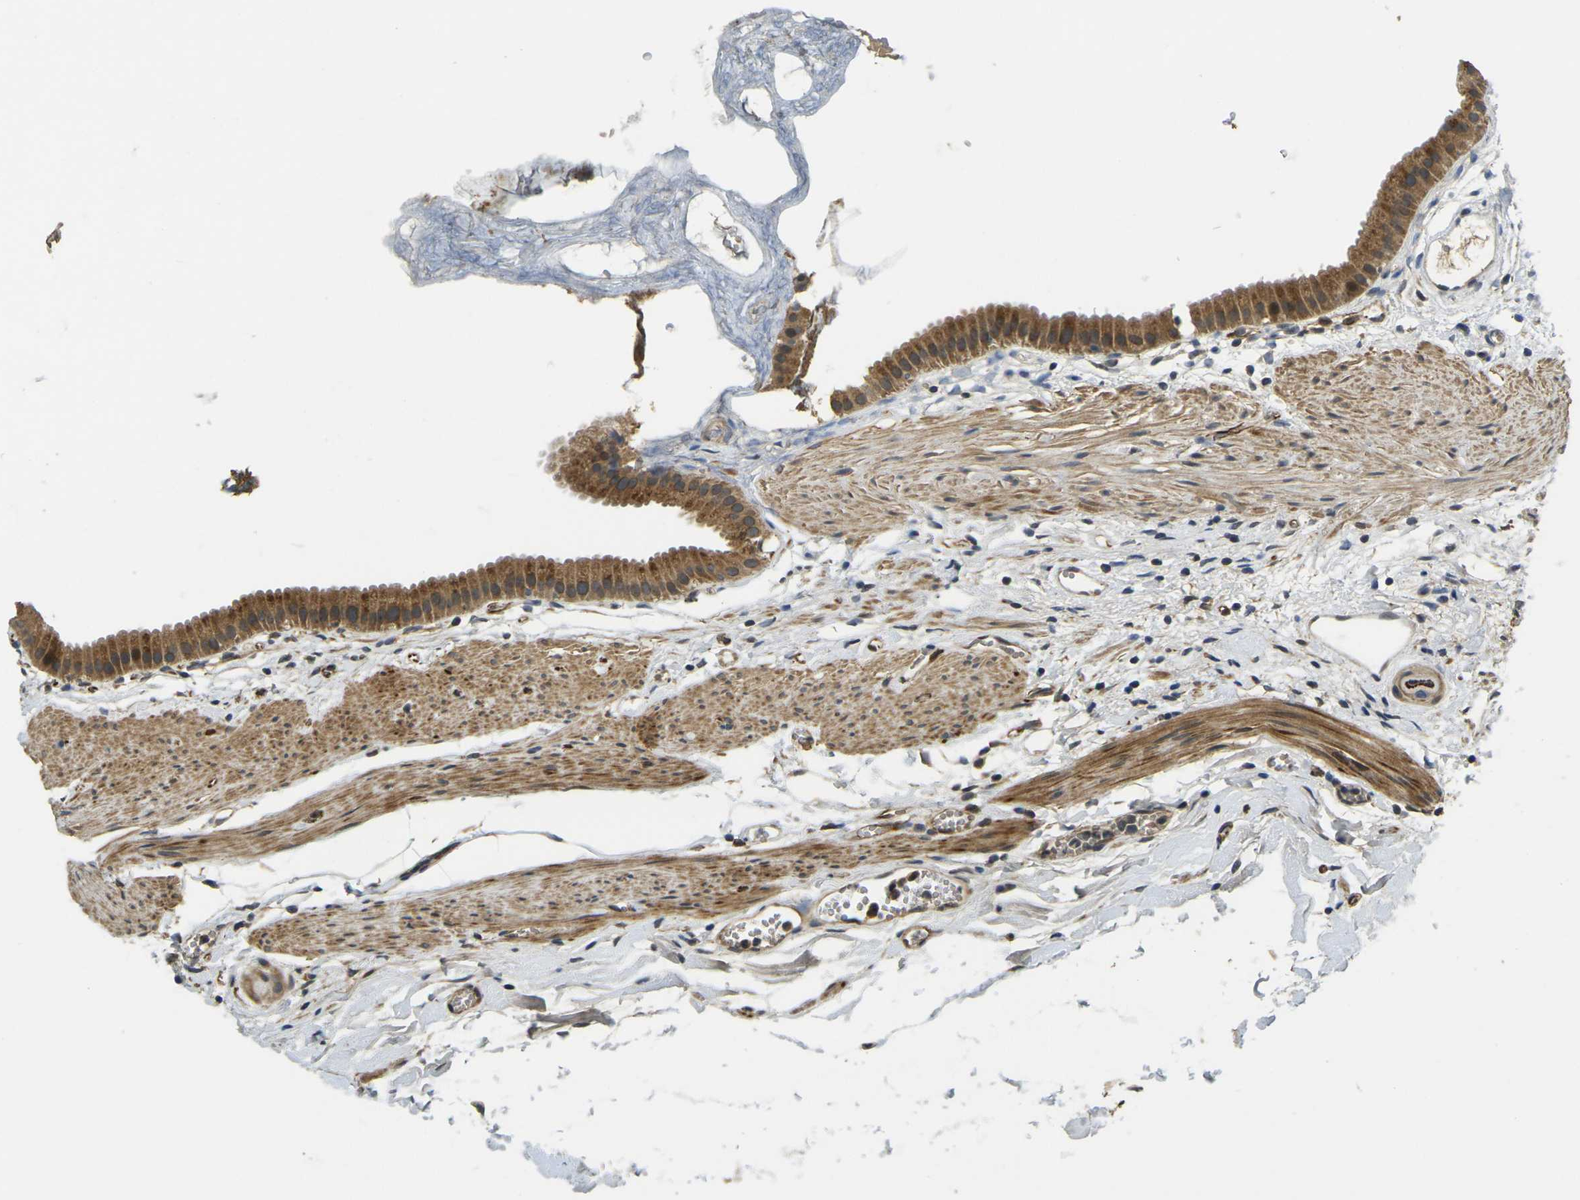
{"staining": {"intensity": "strong", "quantity": ">75%", "location": "cytoplasmic/membranous"}, "tissue": "gallbladder", "cell_type": "Glandular cells", "image_type": "normal", "snomed": [{"axis": "morphology", "description": "Normal tissue, NOS"}, {"axis": "topography", "description": "Gallbladder"}], "caption": "IHC staining of unremarkable gallbladder, which reveals high levels of strong cytoplasmic/membranous expression in approximately >75% of glandular cells indicating strong cytoplasmic/membranous protein expression. The staining was performed using DAB (brown) for protein detection and nuclei were counterstained in hematoxylin (blue).", "gene": "FUT11", "patient": {"sex": "female", "age": 64}}